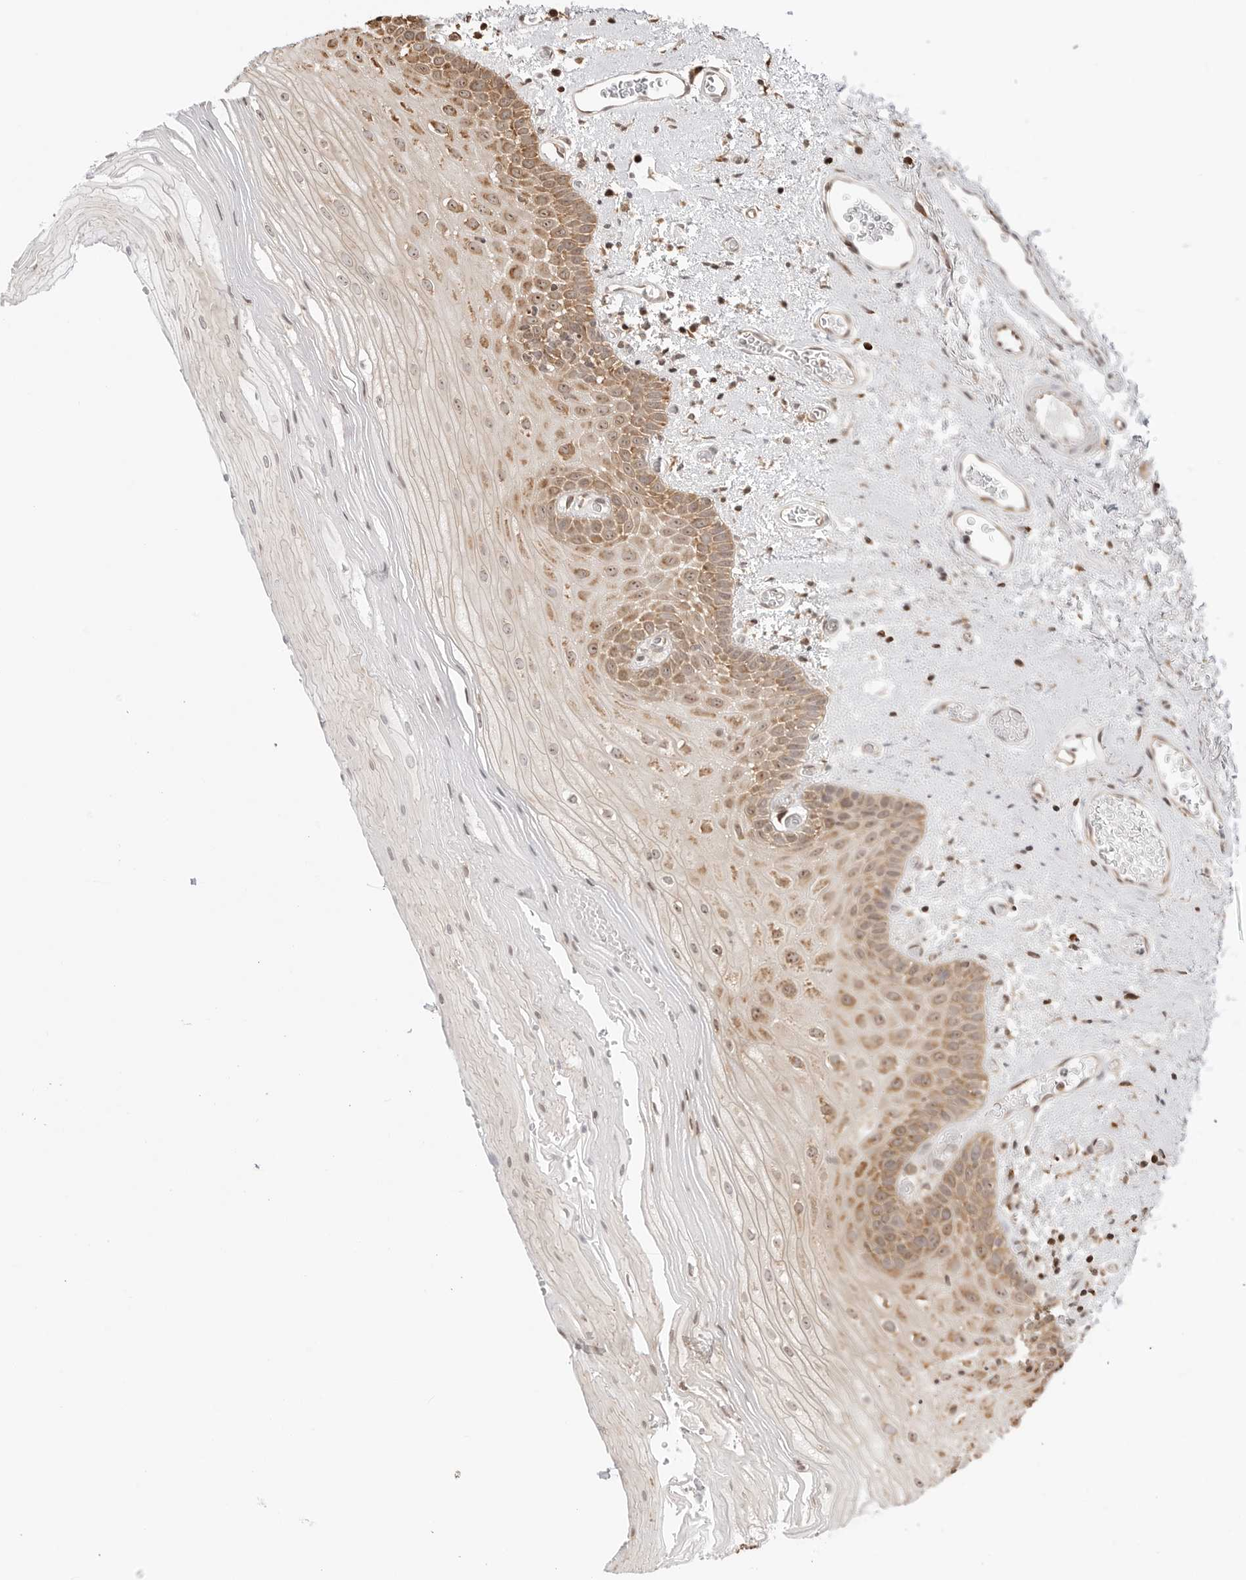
{"staining": {"intensity": "moderate", "quantity": ">75%", "location": "cytoplasmic/membranous,nuclear"}, "tissue": "oral mucosa", "cell_type": "Squamous epithelial cells", "image_type": "normal", "snomed": [{"axis": "morphology", "description": "Normal tissue, NOS"}, {"axis": "topography", "description": "Oral tissue"}], "caption": "About >75% of squamous epithelial cells in normal oral mucosa reveal moderate cytoplasmic/membranous,nuclear protein positivity as visualized by brown immunohistochemical staining.", "gene": "FKBP14", "patient": {"sex": "male", "age": 52}}